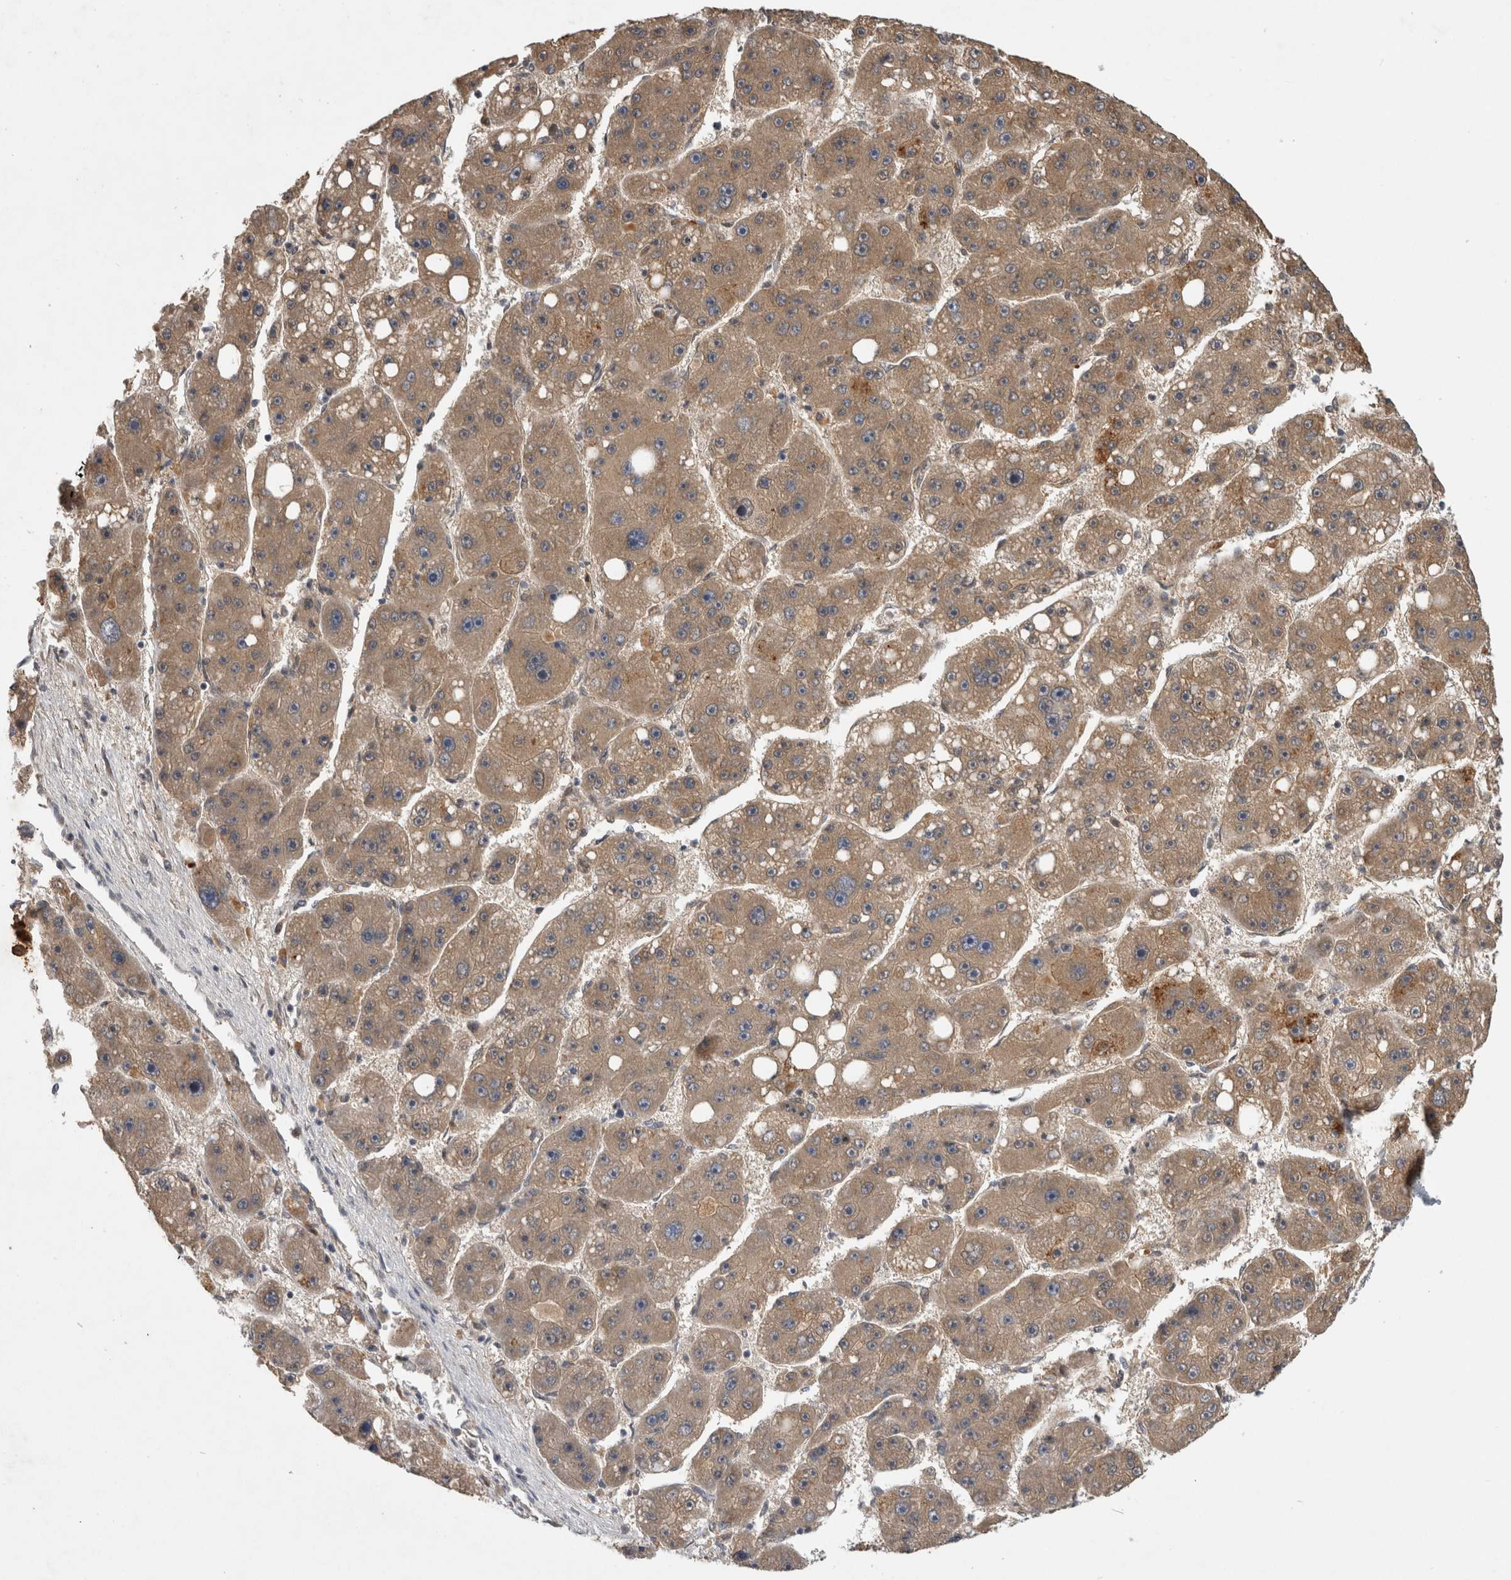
{"staining": {"intensity": "moderate", "quantity": "25%-75%", "location": "cytoplasmic/membranous"}, "tissue": "liver cancer", "cell_type": "Tumor cells", "image_type": "cancer", "snomed": [{"axis": "morphology", "description": "Carcinoma, Hepatocellular, NOS"}, {"axis": "topography", "description": "Liver"}], "caption": "Human liver cancer stained for a protein (brown) reveals moderate cytoplasmic/membranous positive positivity in about 25%-75% of tumor cells.", "gene": "RHPN1", "patient": {"sex": "female", "age": 61}}